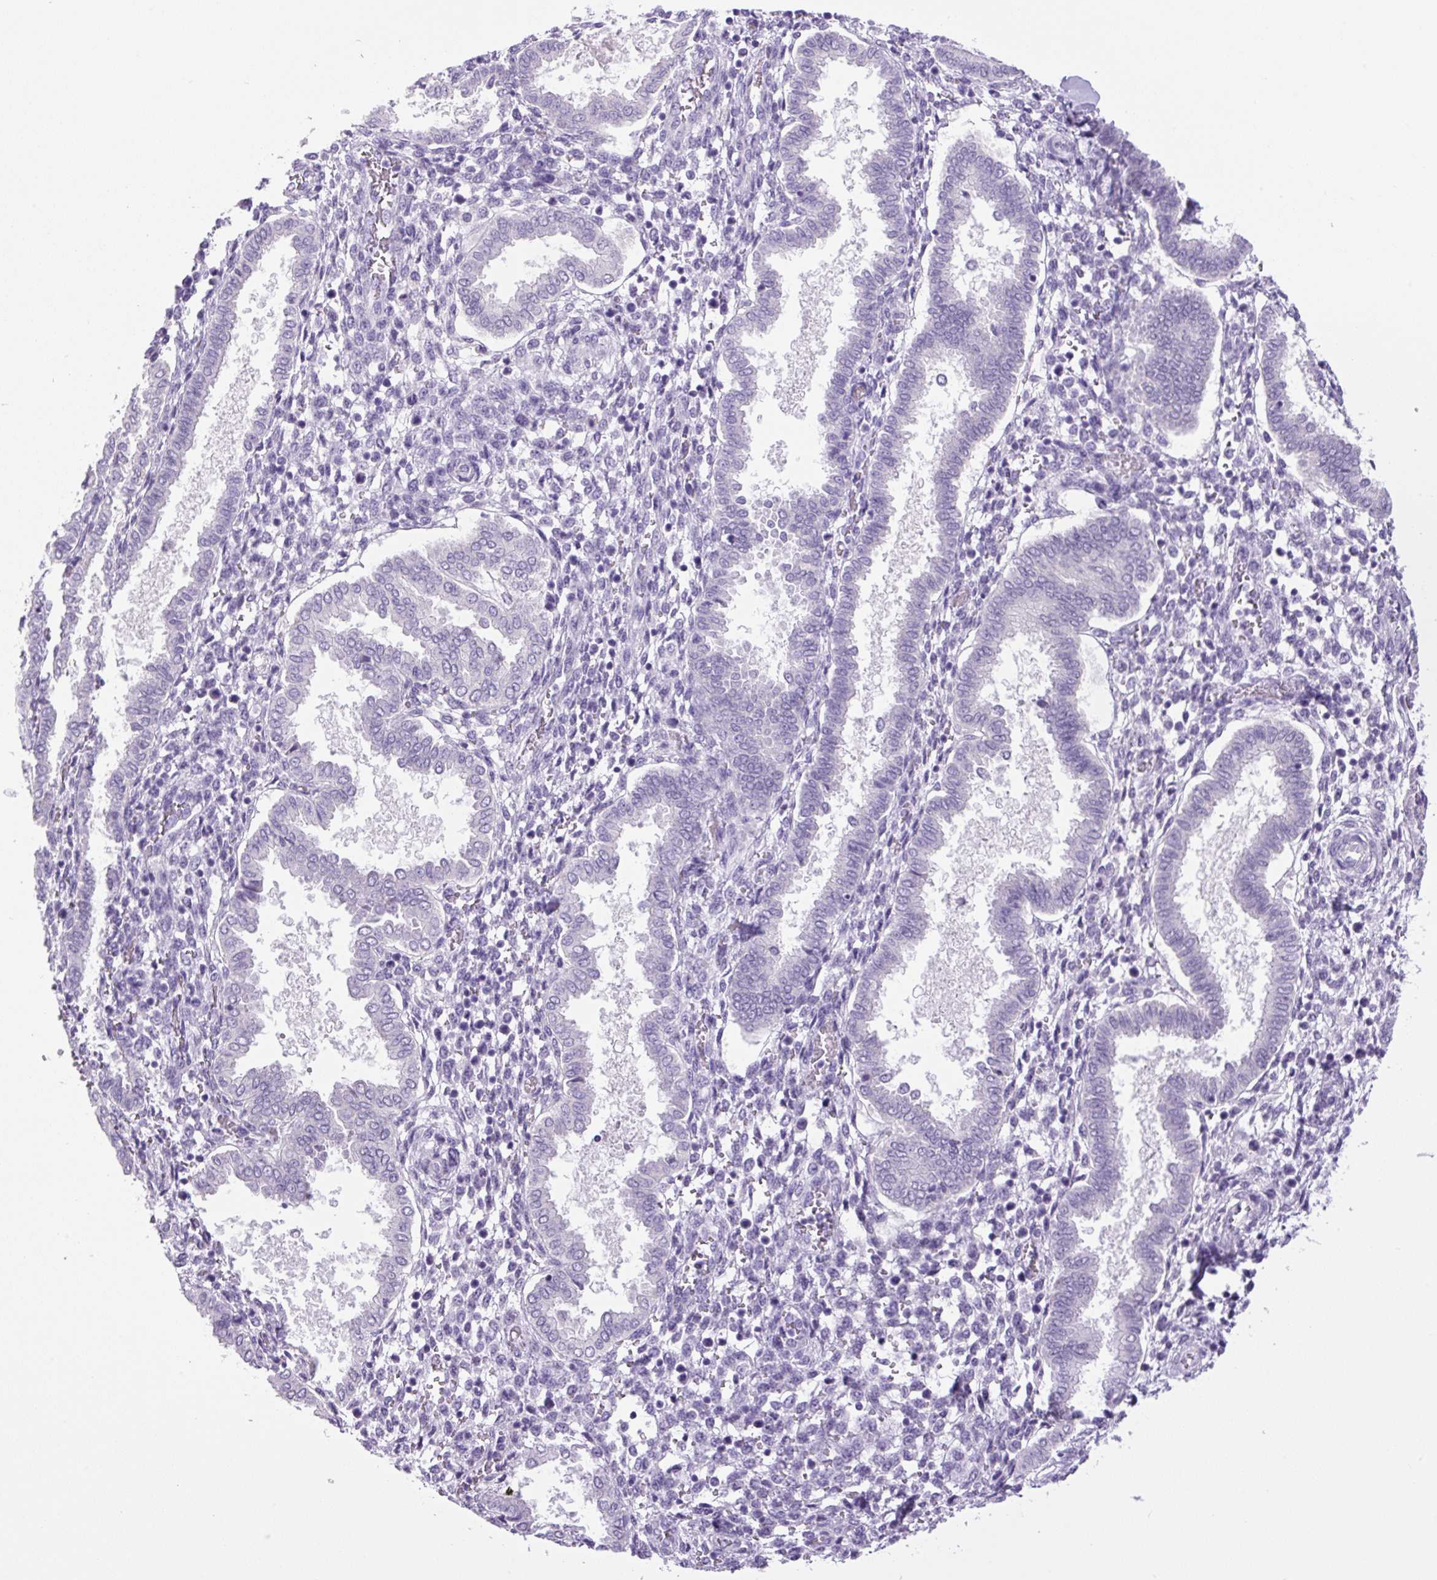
{"staining": {"intensity": "negative", "quantity": "none", "location": "none"}, "tissue": "endometrium", "cell_type": "Cells in endometrial stroma", "image_type": "normal", "snomed": [{"axis": "morphology", "description": "Normal tissue, NOS"}, {"axis": "topography", "description": "Endometrium"}], "caption": "Immunohistochemistry (IHC) histopathology image of unremarkable endometrium stained for a protein (brown), which displays no staining in cells in endometrial stroma. The staining was performed using DAB to visualize the protein expression in brown, while the nuclei were stained in blue with hematoxylin (Magnification: 20x).", "gene": "CHGA", "patient": {"sex": "female", "age": 24}}